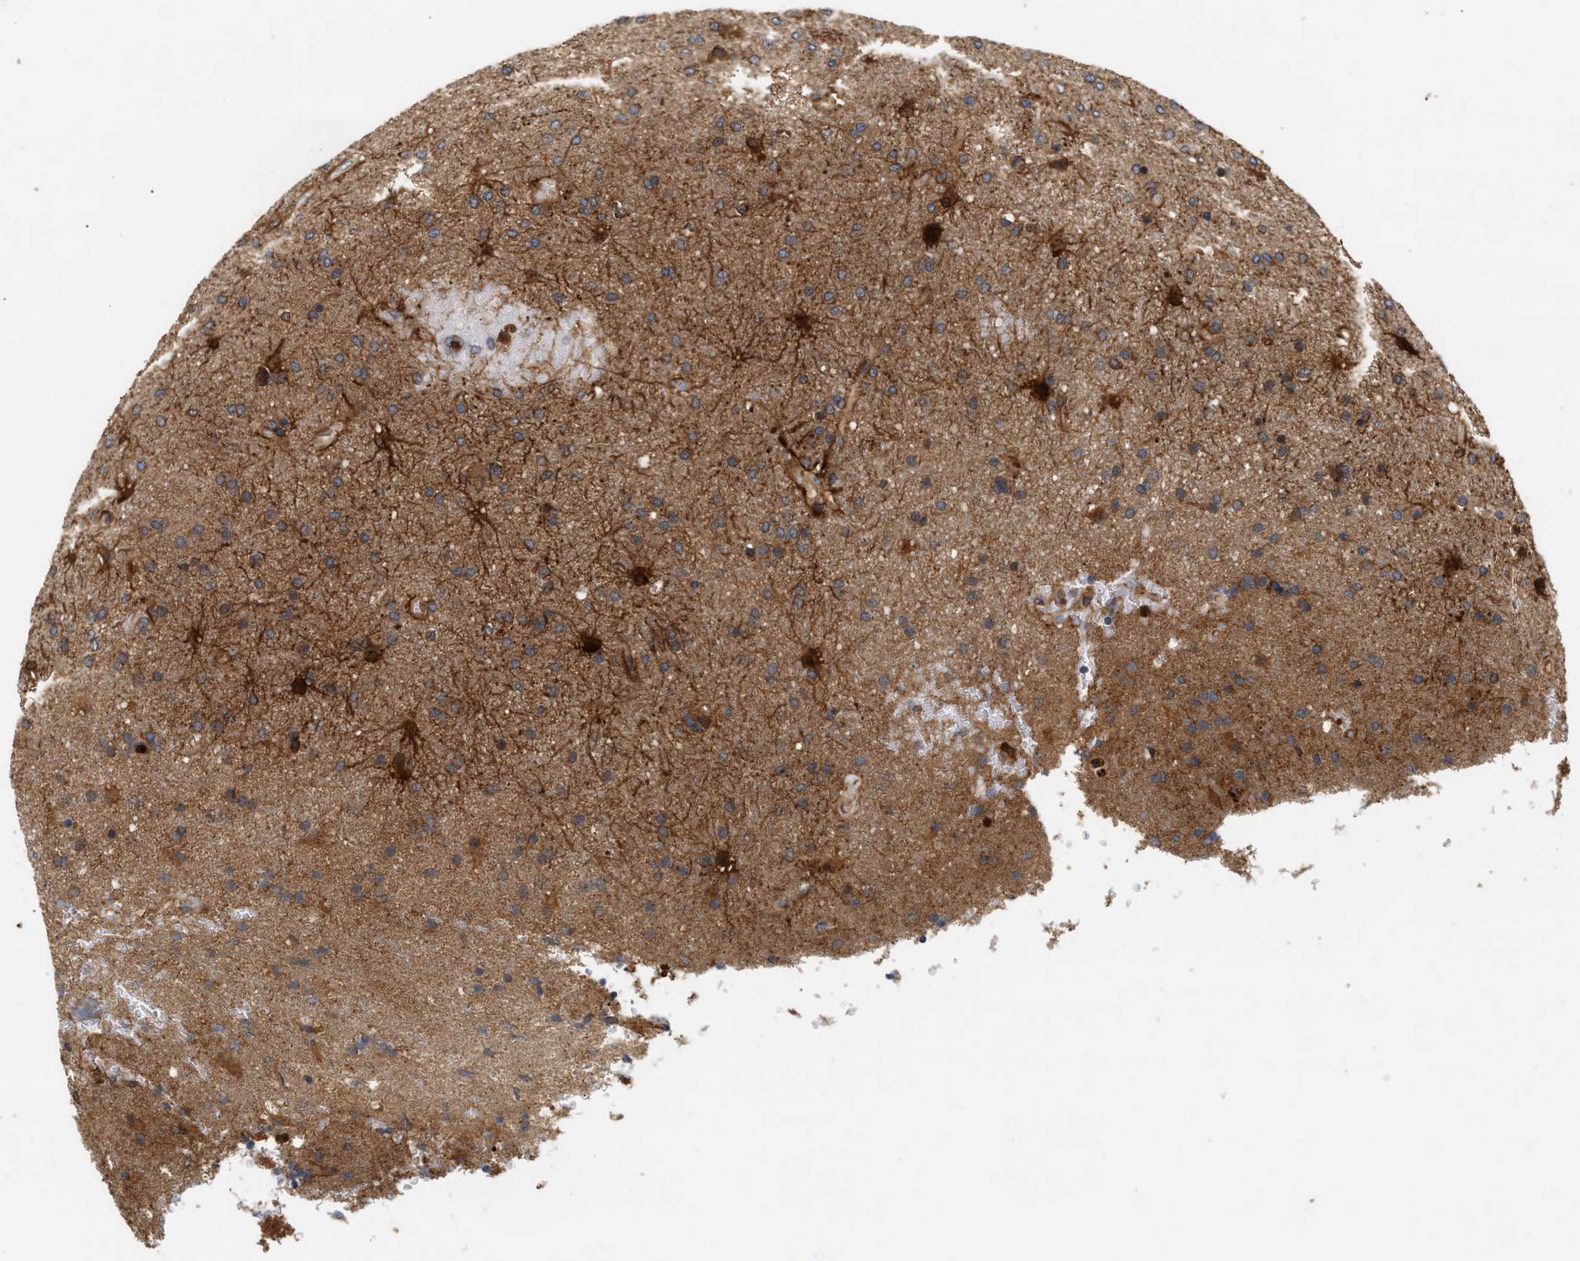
{"staining": {"intensity": "strong", "quantity": "<25%", "location": "cytoplasmic/membranous"}, "tissue": "glioma", "cell_type": "Tumor cells", "image_type": "cancer", "snomed": [{"axis": "morphology", "description": "Glioma, malignant, High grade"}, {"axis": "topography", "description": "Brain"}], "caption": "DAB (3,3'-diaminobenzidine) immunohistochemical staining of human high-grade glioma (malignant) exhibits strong cytoplasmic/membranous protein staining in approximately <25% of tumor cells. Ihc stains the protein of interest in brown and the nuclei are stained blue.", "gene": "PLCD1", "patient": {"sex": "male", "age": 72}}